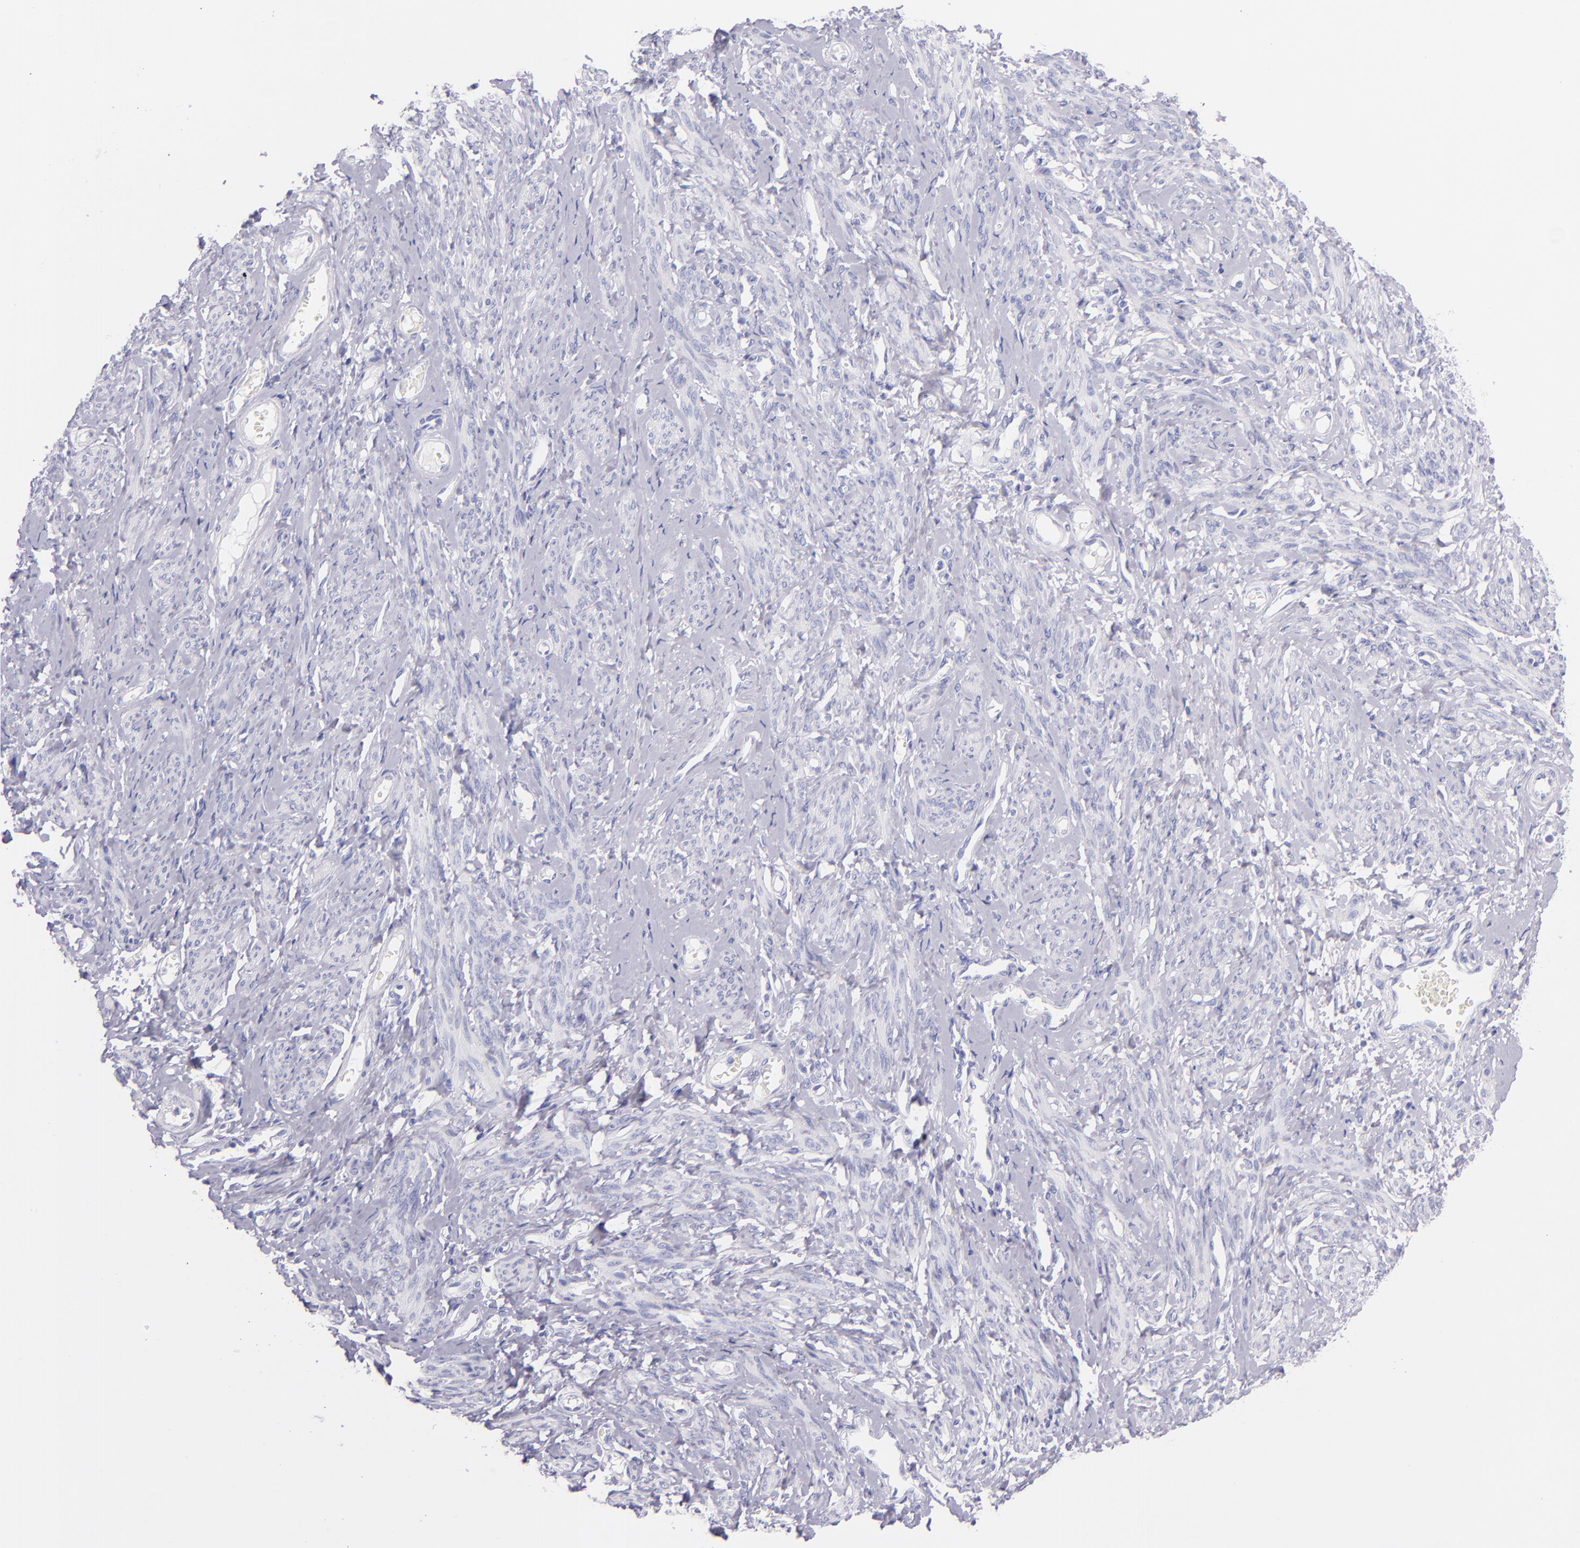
{"staining": {"intensity": "negative", "quantity": "none", "location": "none"}, "tissue": "smooth muscle", "cell_type": "Smooth muscle cells", "image_type": "normal", "snomed": [{"axis": "morphology", "description": "Normal tissue, NOS"}, {"axis": "topography", "description": "Cervix"}, {"axis": "topography", "description": "Endometrium"}], "caption": "A high-resolution photomicrograph shows immunohistochemistry (IHC) staining of benign smooth muscle, which exhibits no significant staining in smooth muscle cells. (Stains: DAB immunohistochemistry with hematoxylin counter stain, Microscopy: brightfield microscopy at high magnification).", "gene": "SFTPB", "patient": {"sex": "female", "age": 65}}